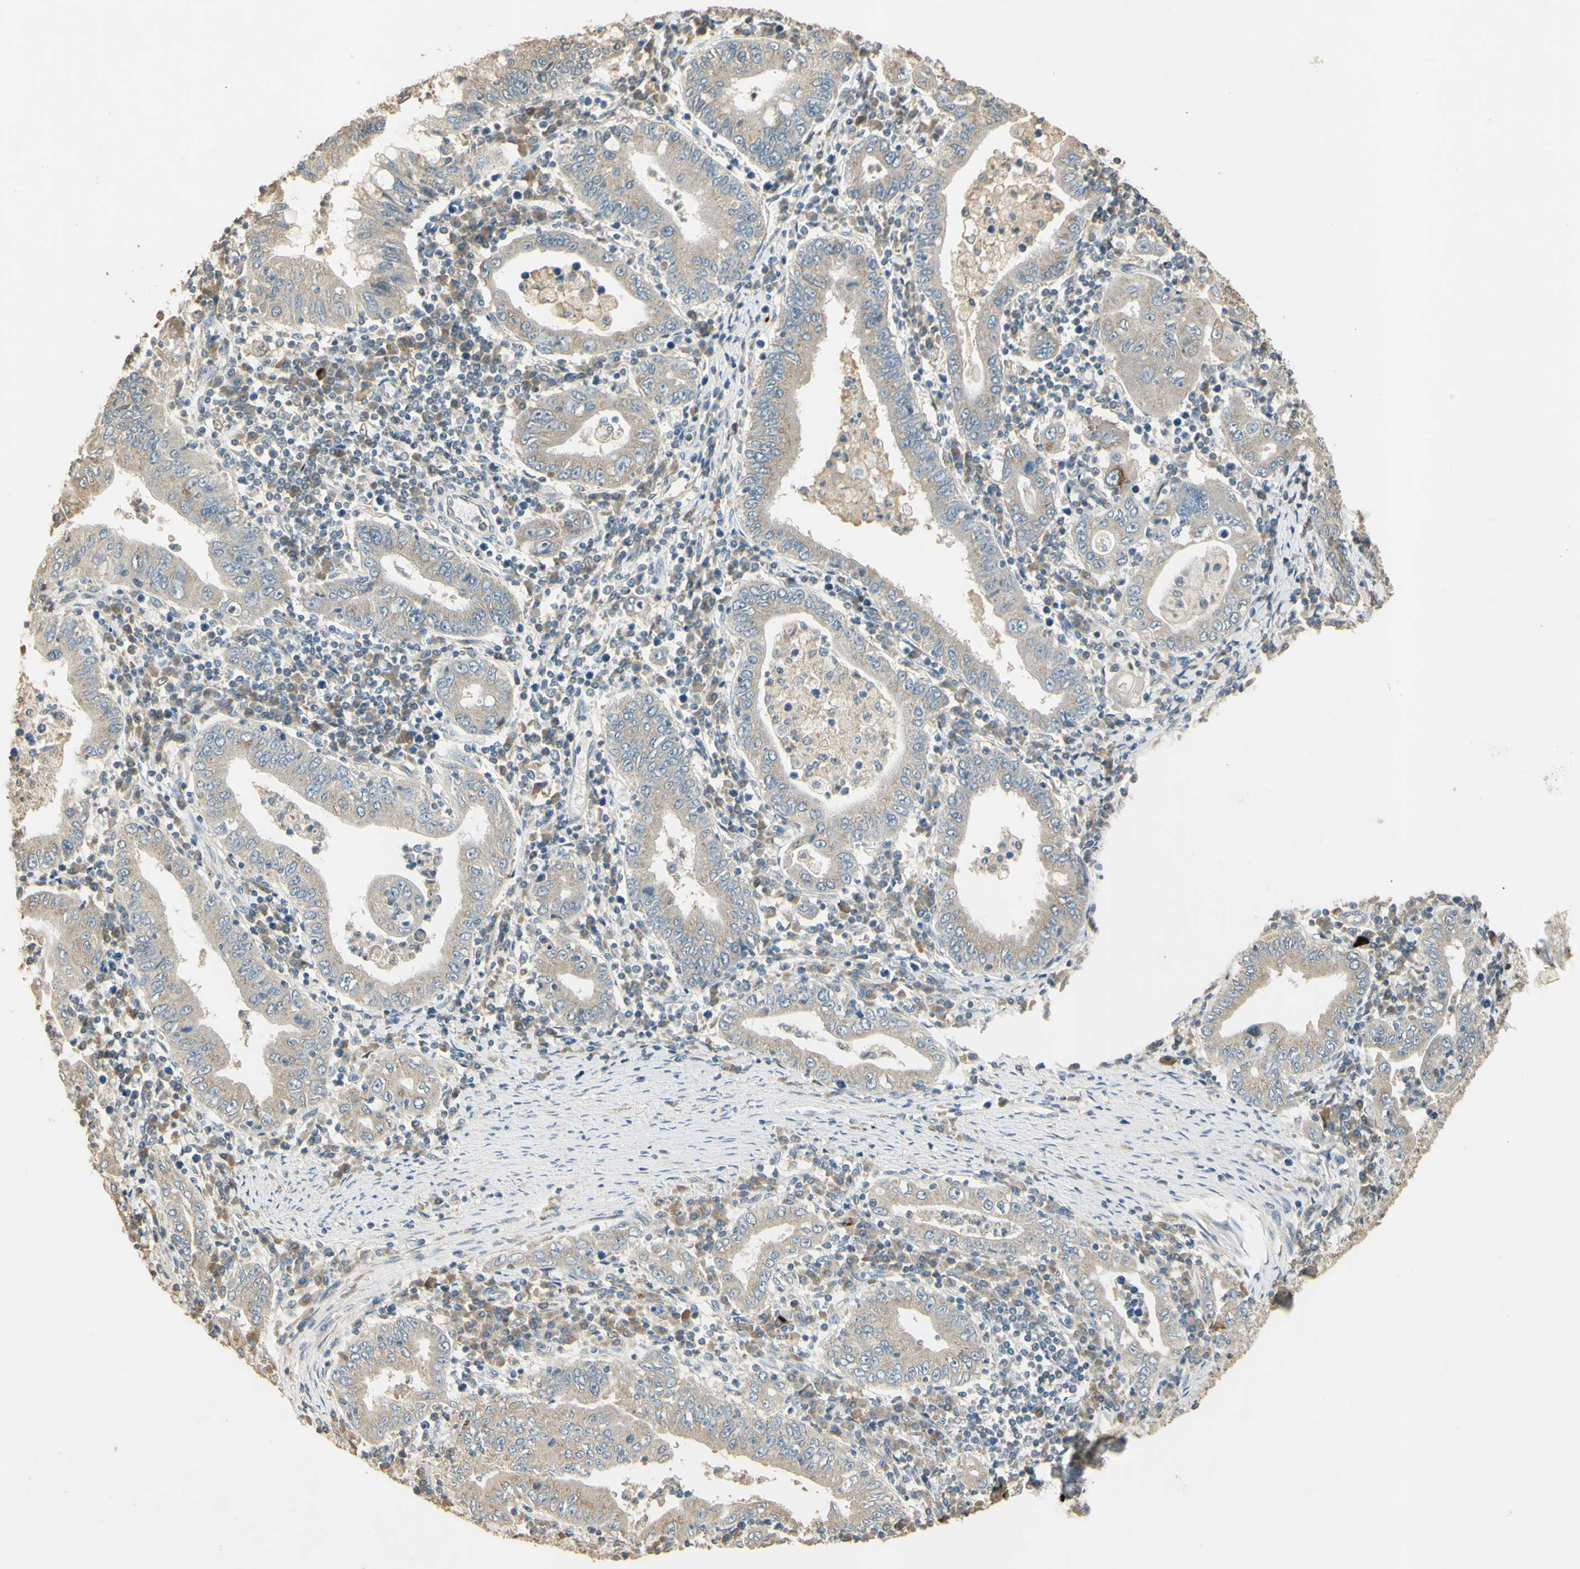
{"staining": {"intensity": "weak", "quantity": "25%-75%", "location": "cytoplasmic/membranous"}, "tissue": "stomach cancer", "cell_type": "Tumor cells", "image_type": "cancer", "snomed": [{"axis": "morphology", "description": "Normal tissue, NOS"}, {"axis": "morphology", "description": "Adenocarcinoma, NOS"}, {"axis": "topography", "description": "Esophagus"}, {"axis": "topography", "description": "Stomach, upper"}, {"axis": "topography", "description": "Peripheral nerve tissue"}], "caption": "The immunohistochemical stain shows weak cytoplasmic/membranous staining in tumor cells of stomach cancer tissue.", "gene": "UXS1", "patient": {"sex": "male", "age": 62}}